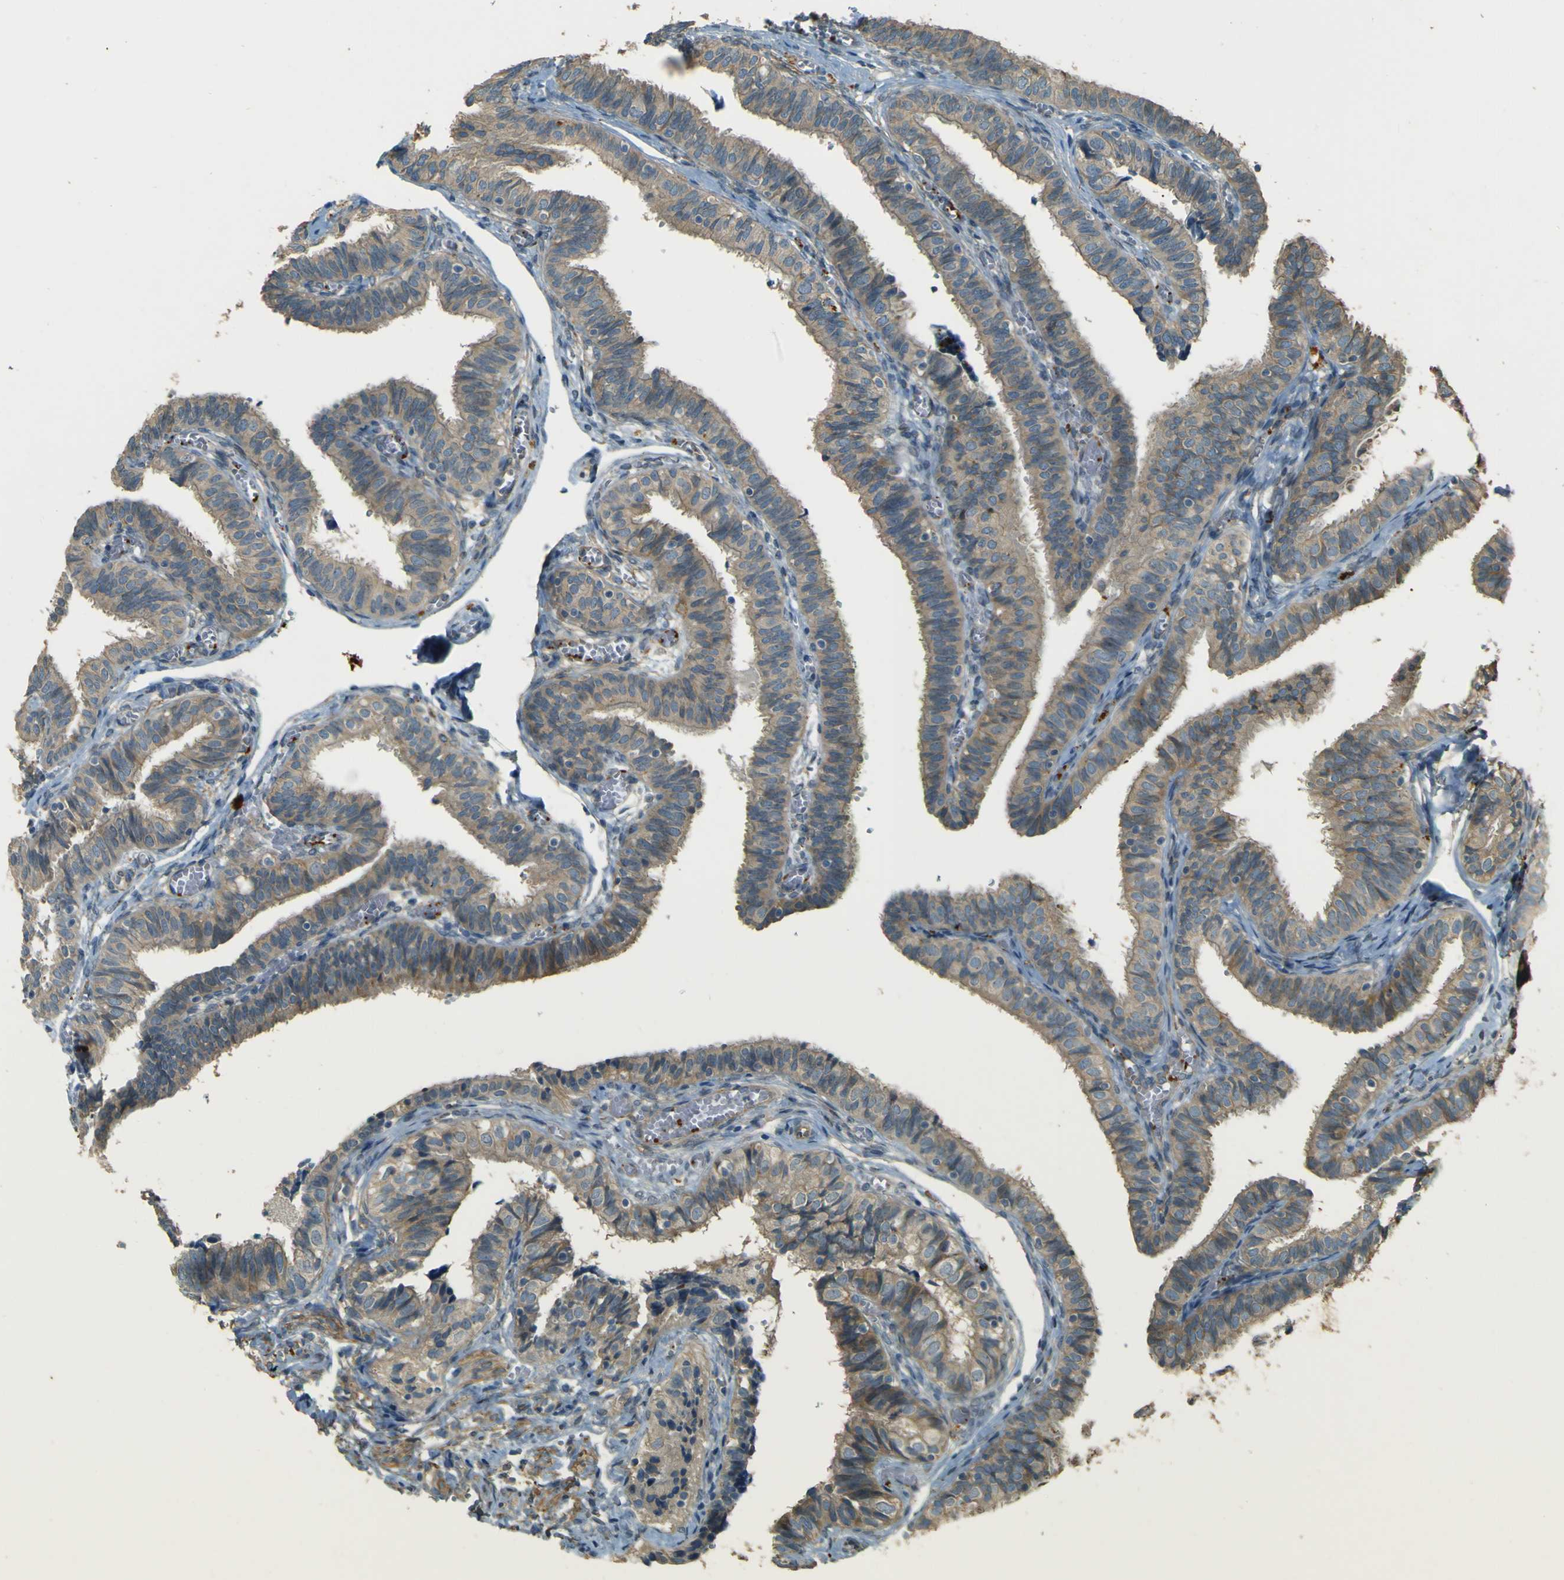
{"staining": {"intensity": "weak", "quantity": ">75%", "location": "cytoplasmic/membranous"}, "tissue": "fallopian tube", "cell_type": "Glandular cells", "image_type": "normal", "snomed": [{"axis": "morphology", "description": "Normal tissue, NOS"}, {"axis": "topography", "description": "Fallopian tube"}], "caption": "An image of fallopian tube stained for a protein demonstrates weak cytoplasmic/membranous brown staining in glandular cells.", "gene": "NEXN", "patient": {"sex": "female", "age": 46}}